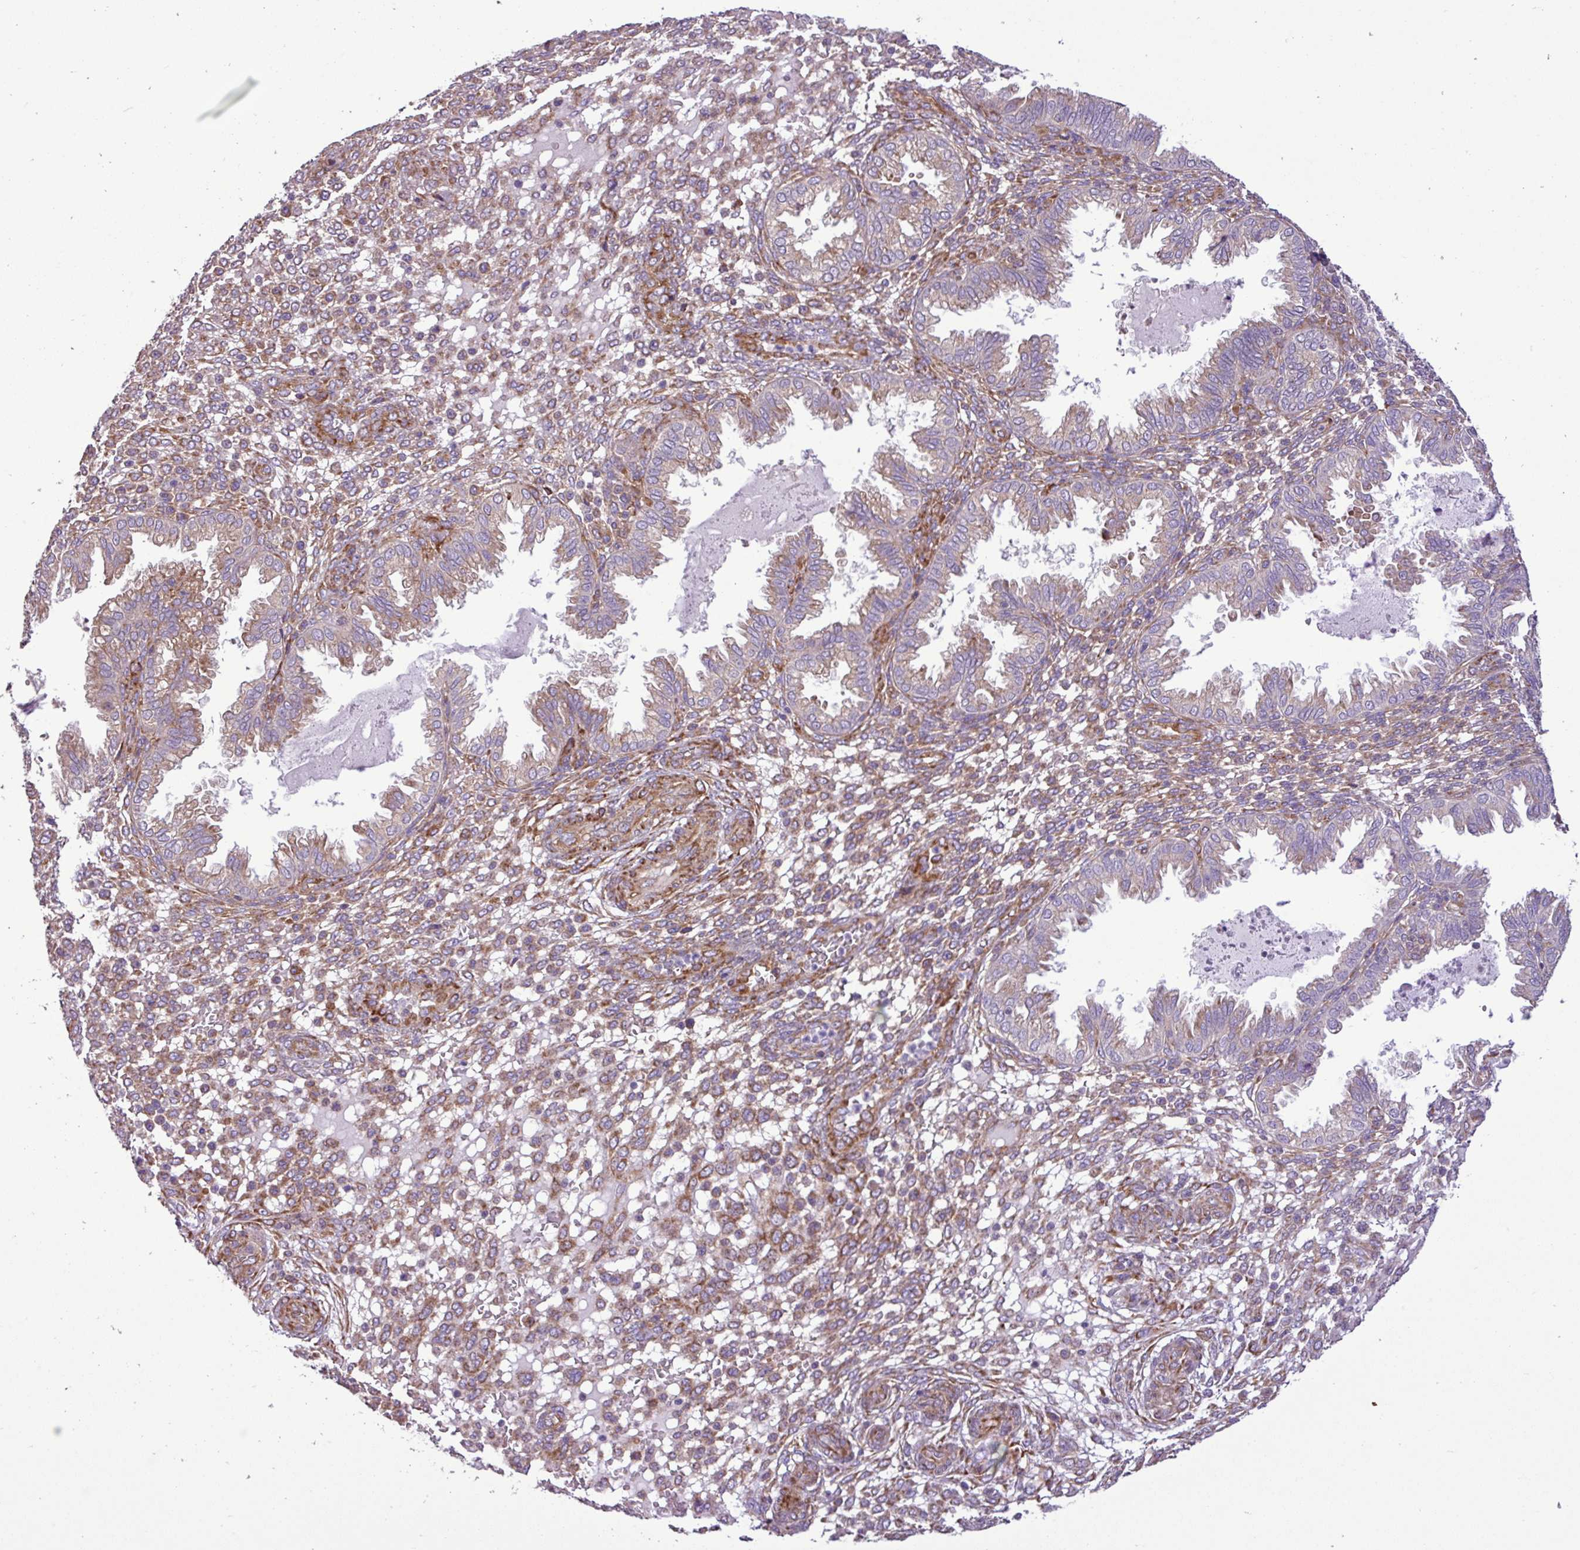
{"staining": {"intensity": "moderate", "quantity": "25%-75%", "location": "cytoplasmic/membranous"}, "tissue": "endometrium", "cell_type": "Cells in endometrial stroma", "image_type": "normal", "snomed": [{"axis": "morphology", "description": "Normal tissue, NOS"}, {"axis": "topography", "description": "Endometrium"}], "caption": "High-power microscopy captured an immunohistochemistry (IHC) photomicrograph of unremarkable endometrium, revealing moderate cytoplasmic/membranous expression in approximately 25%-75% of cells in endometrial stroma.", "gene": "RPL13", "patient": {"sex": "female", "age": 33}}